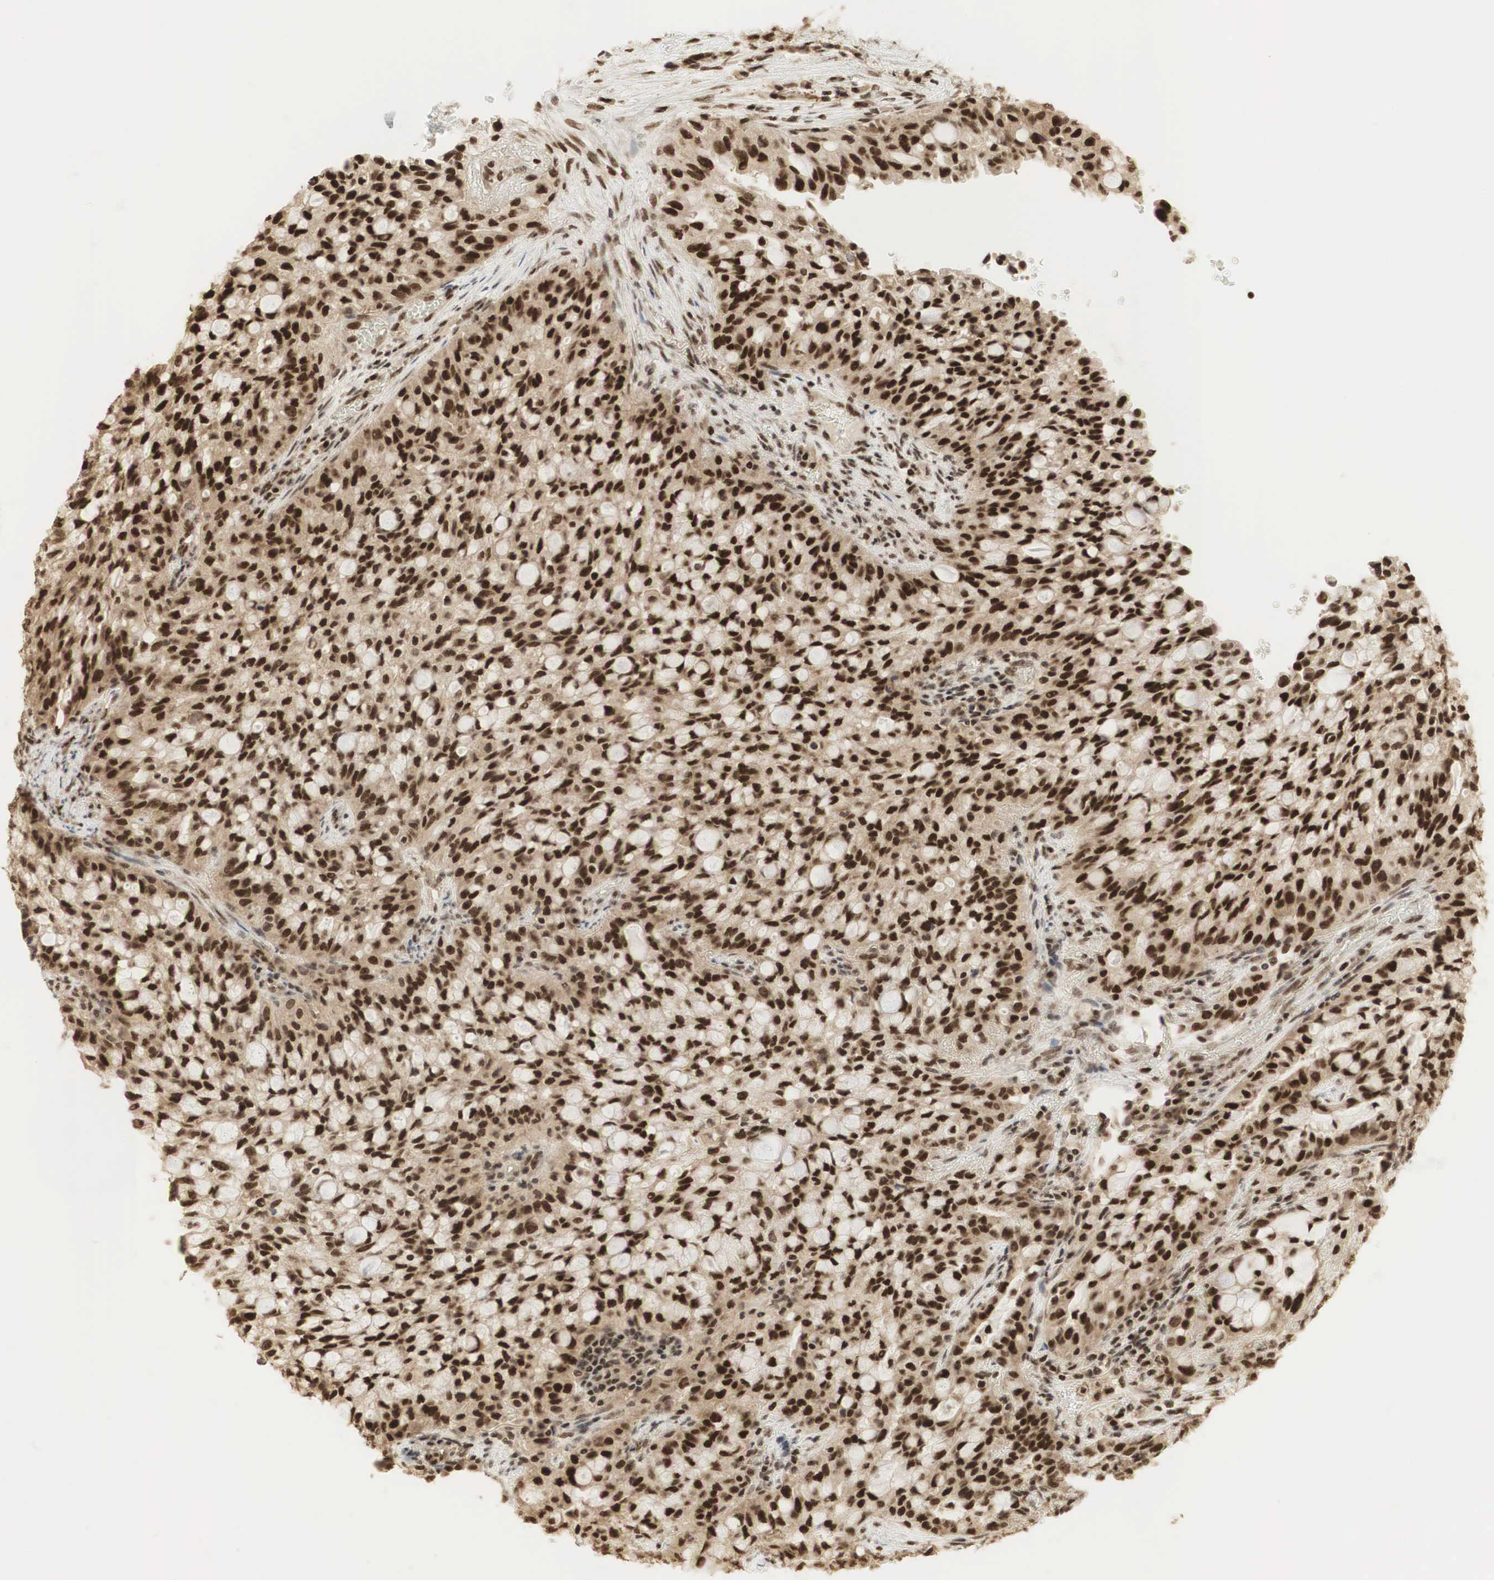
{"staining": {"intensity": "strong", "quantity": ">75%", "location": "cytoplasmic/membranous,nuclear"}, "tissue": "lung cancer", "cell_type": "Tumor cells", "image_type": "cancer", "snomed": [{"axis": "morphology", "description": "Adenocarcinoma, NOS"}, {"axis": "topography", "description": "Lung"}], "caption": "Protein positivity by immunohistochemistry (IHC) demonstrates strong cytoplasmic/membranous and nuclear positivity in approximately >75% of tumor cells in lung cancer. The staining was performed using DAB (3,3'-diaminobenzidine), with brown indicating positive protein expression. Nuclei are stained blue with hematoxylin.", "gene": "RNF113A", "patient": {"sex": "female", "age": 44}}